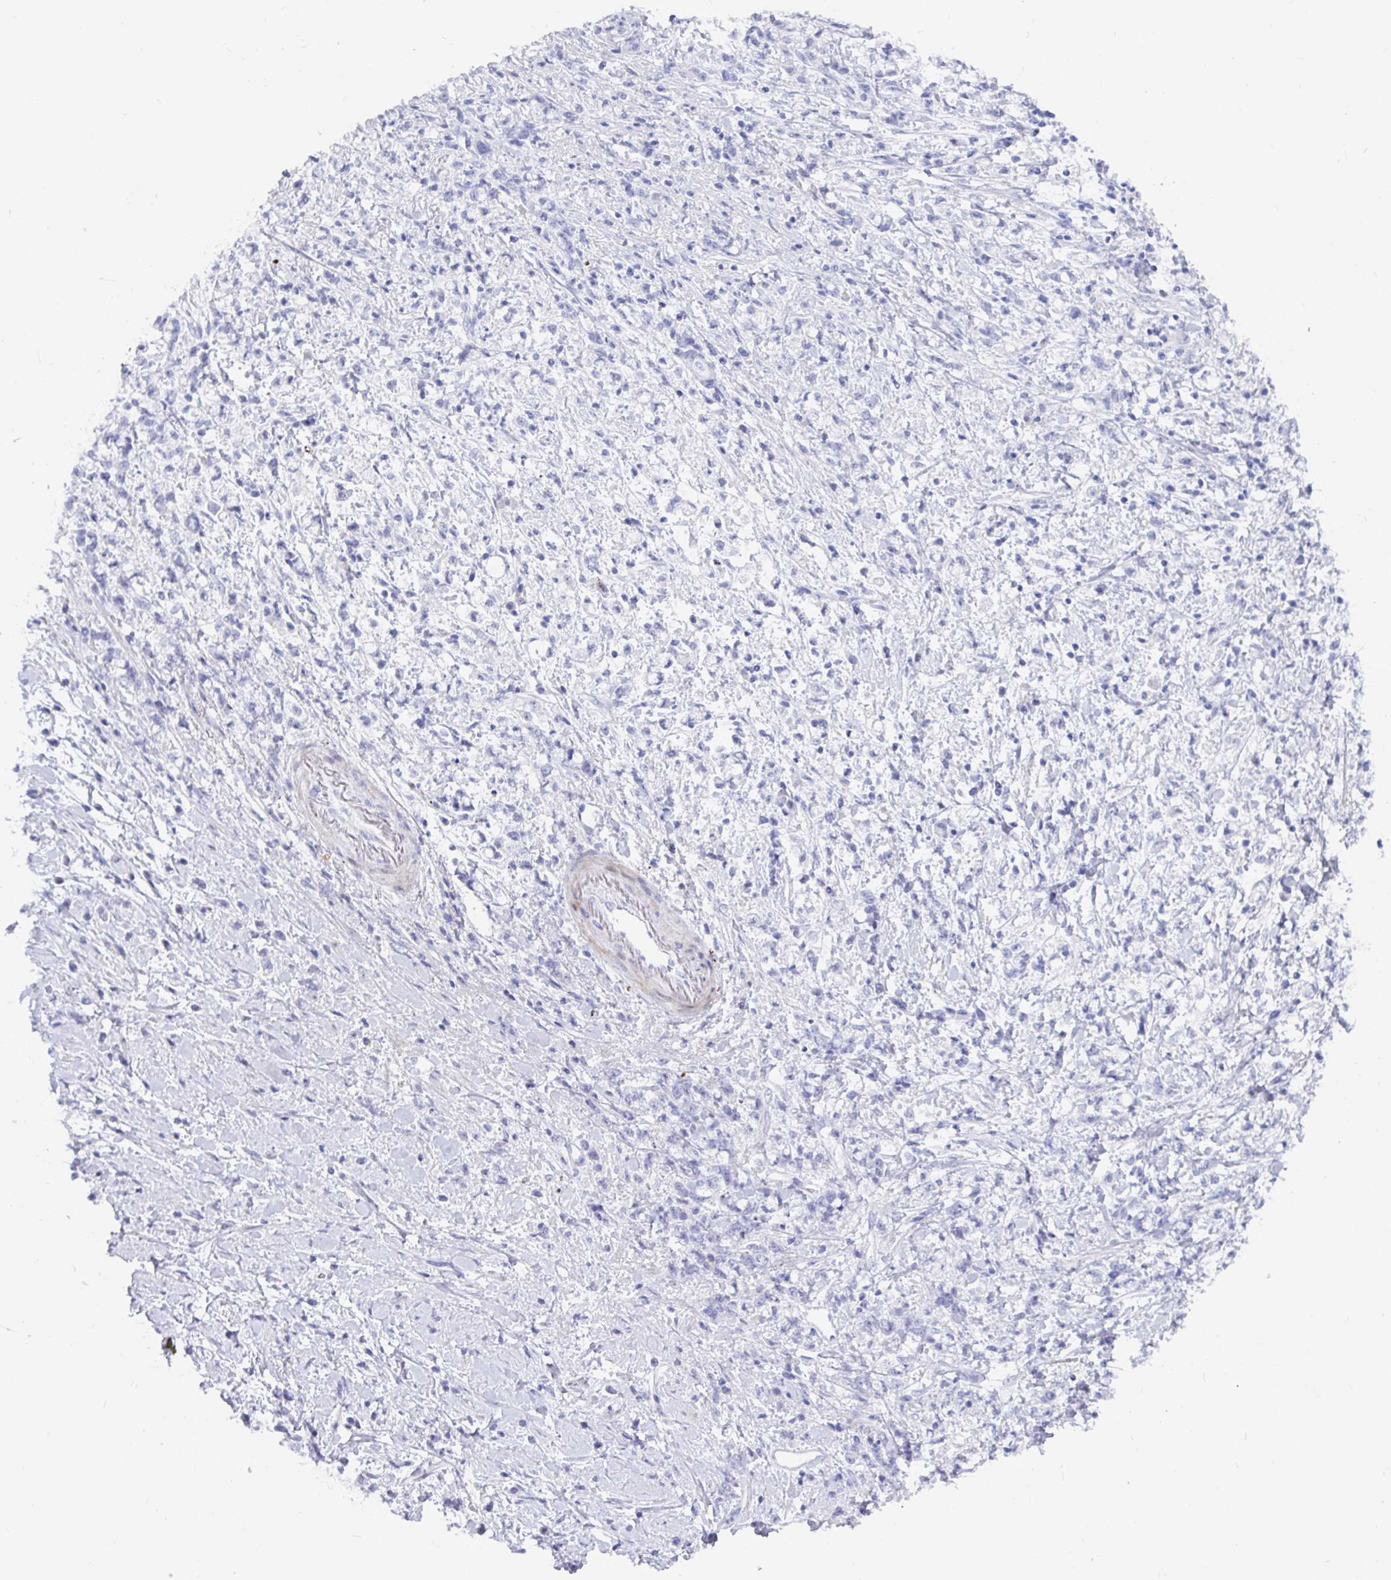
{"staining": {"intensity": "negative", "quantity": "none", "location": "none"}, "tissue": "stomach cancer", "cell_type": "Tumor cells", "image_type": "cancer", "snomed": [{"axis": "morphology", "description": "Adenocarcinoma, NOS"}, {"axis": "topography", "description": "Stomach"}], "caption": "Immunohistochemistry photomicrograph of neoplastic tissue: human adenocarcinoma (stomach) stained with DAB (3,3'-diaminobenzidine) reveals no significant protein expression in tumor cells.", "gene": "NPY", "patient": {"sex": "female", "age": 60}}